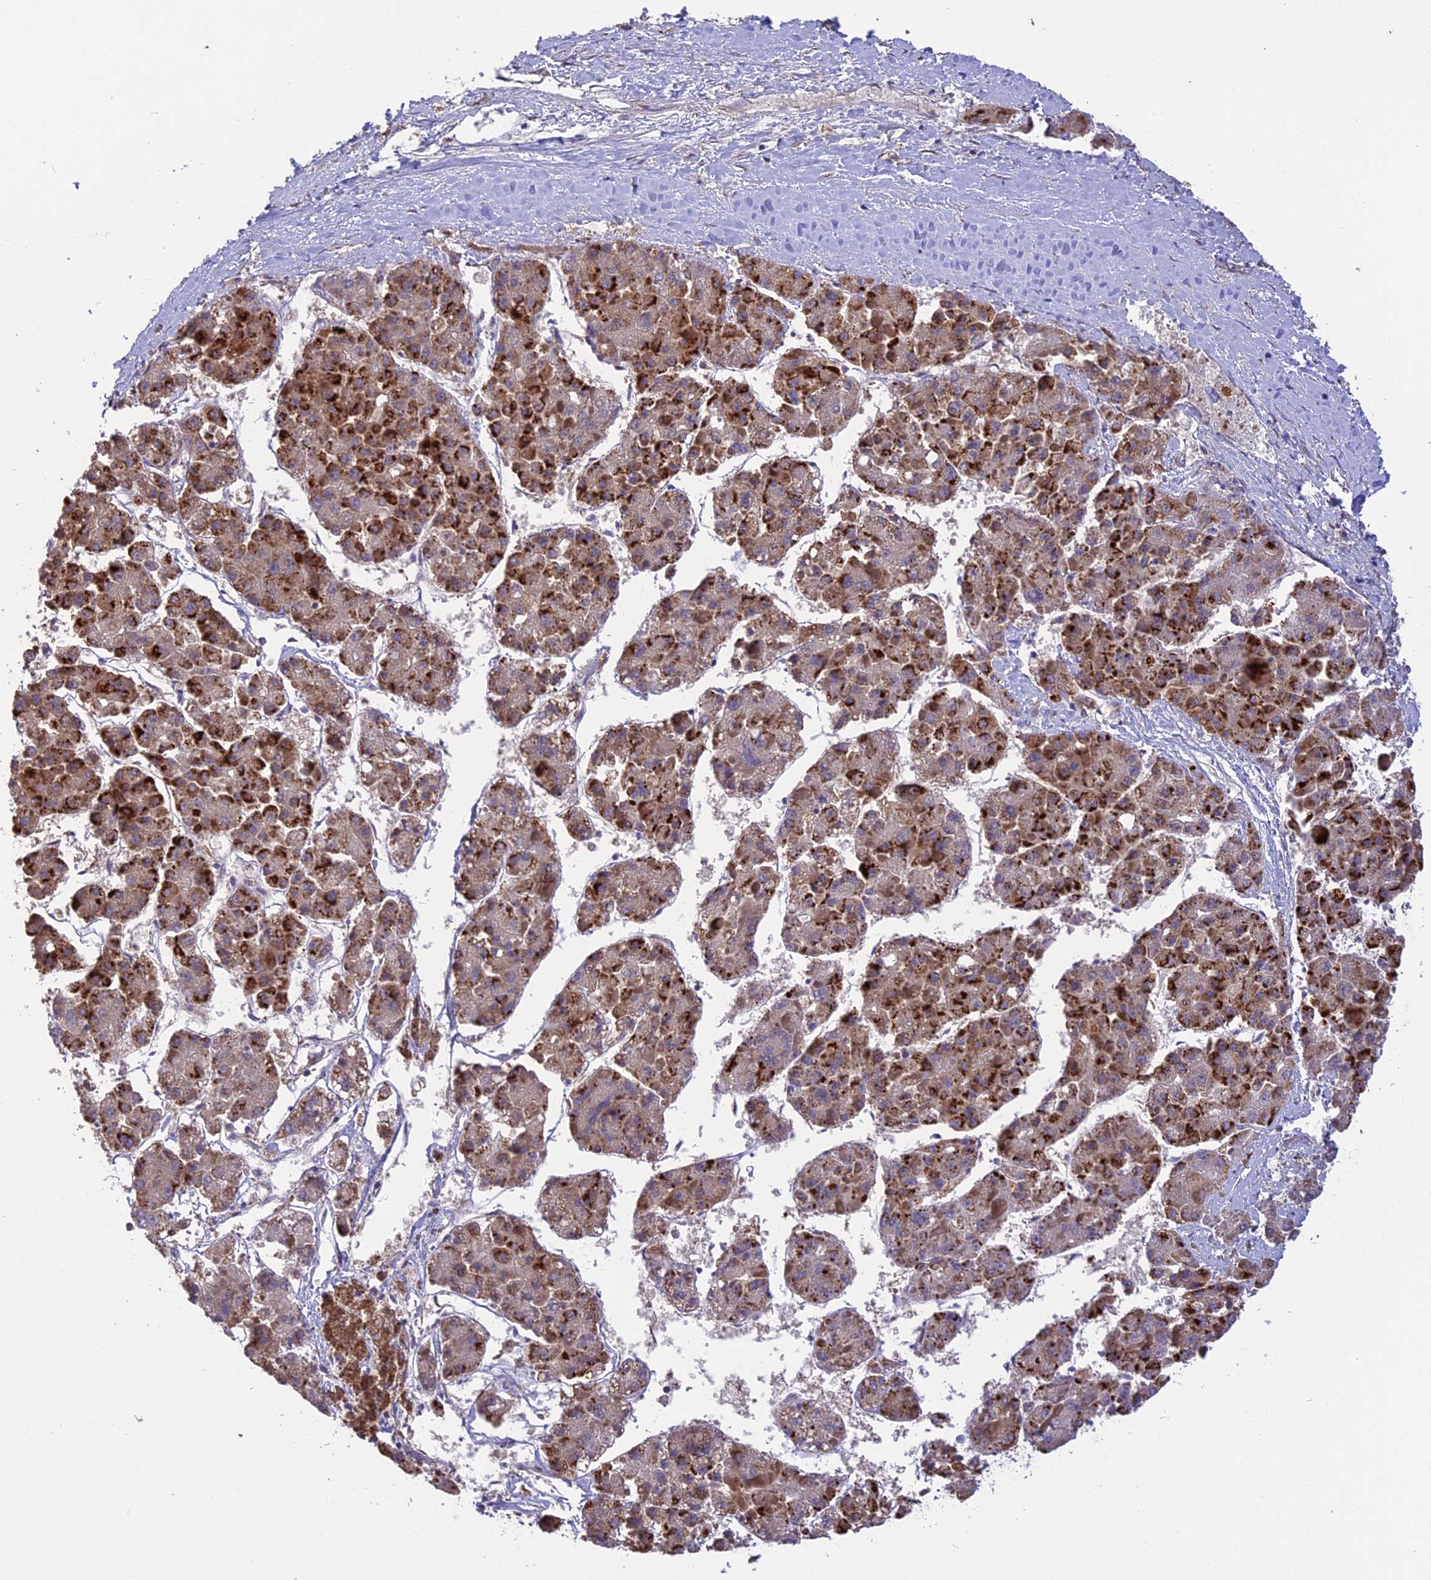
{"staining": {"intensity": "moderate", "quantity": "25%-75%", "location": "cytoplasmic/membranous"}, "tissue": "liver cancer", "cell_type": "Tumor cells", "image_type": "cancer", "snomed": [{"axis": "morphology", "description": "Carcinoma, Hepatocellular, NOS"}, {"axis": "topography", "description": "Liver"}], "caption": "Immunohistochemistry of human liver cancer (hepatocellular carcinoma) demonstrates medium levels of moderate cytoplasmic/membranous staining in about 25%-75% of tumor cells.", "gene": "DMRTA2", "patient": {"sex": "female", "age": 73}}